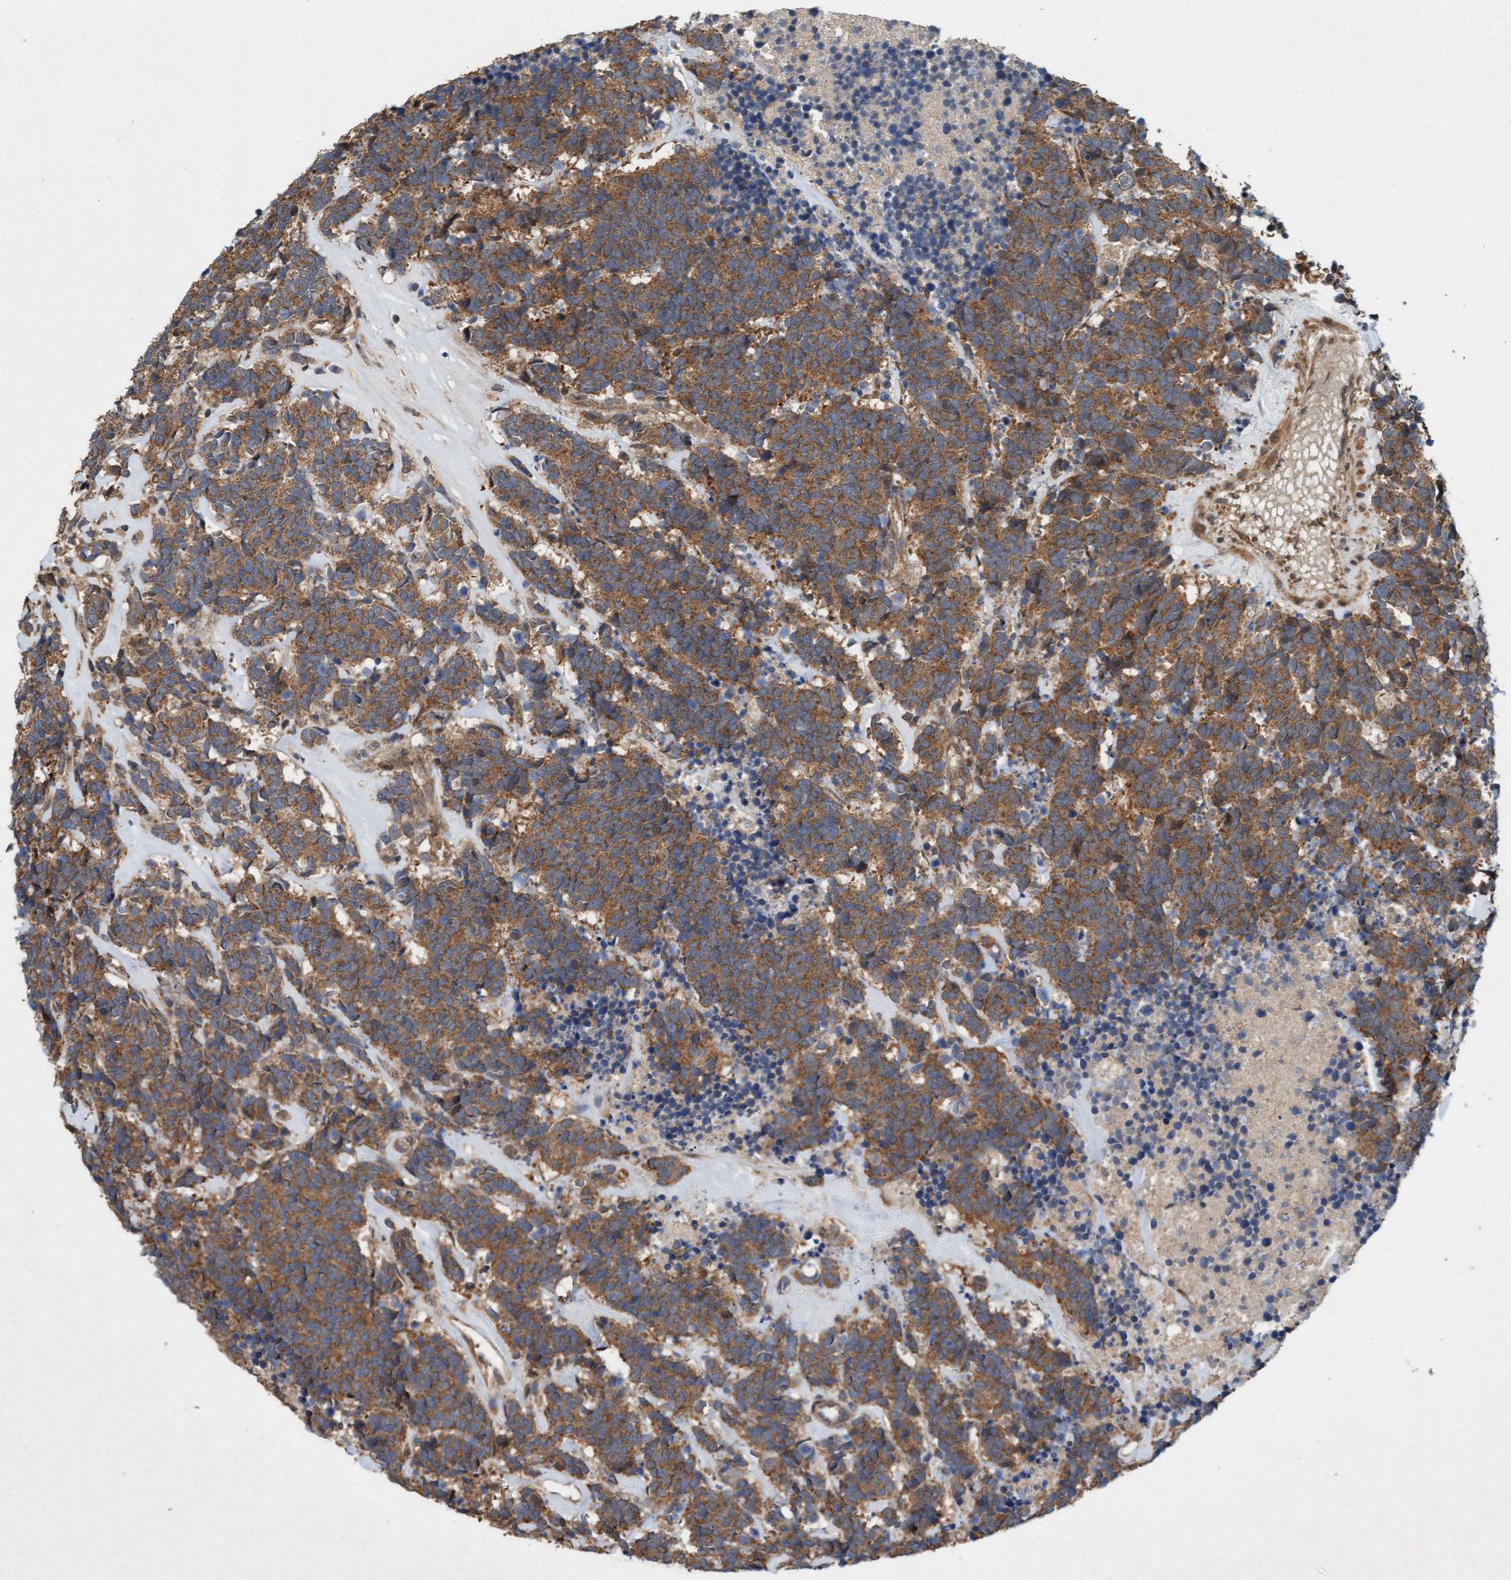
{"staining": {"intensity": "moderate", "quantity": ">75%", "location": "cytoplasmic/membranous"}, "tissue": "carcinoid", "cell_type": "Tumor cells", "image_type": "cancer", "snomed": [{"axis": "morphology", "description": "Carcinoma, NOS"}, {"axis": "morphology", "description": "Carcinoid, malignant, NOS"}, {"axis": "topography", "description": "Urinary bladder"}], "caption": "Brown immunohistochemical staining in carcinoid shows moderate cytoplasmic/membranous expression in approximately >75% of tumor cells.", "gene": "MLXIP", "patient": {"sex": "male", "age": 57}}